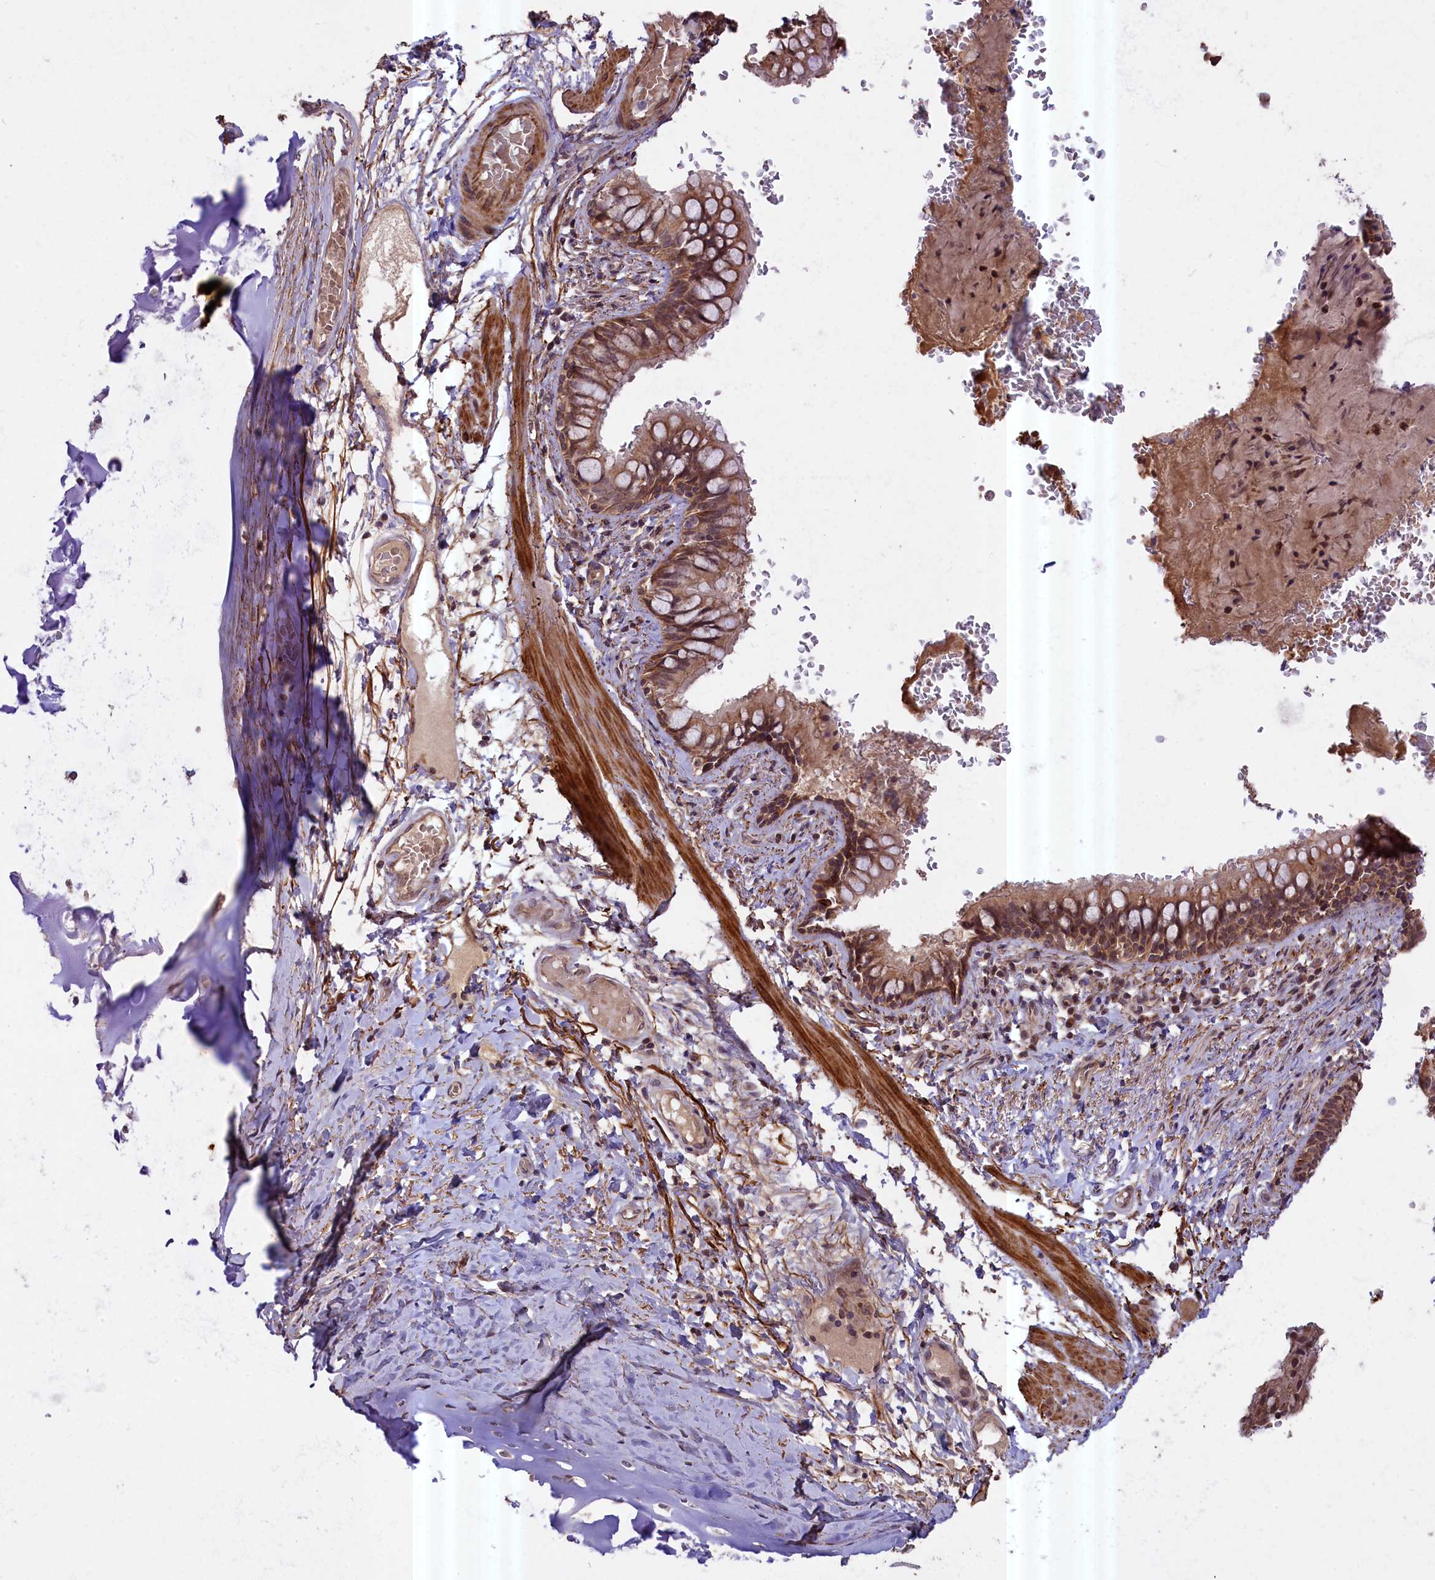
{"staining": {"intensity": "moderate", "quantity": ">75%", "location": "cytoplasmic/membranous,nuclear"}, "tissue": "bronchus", "cell_type": "Respiratory epithelial cells", "image_type": "normal", "snomed": [{"axis": "morphology", "description": "Normal tissue, NOS"}, {"axis": "topography", "description": "Cartilage tissue"}, {"axis": "topography", "description": "Bronchus"}], "caption": "A medium amount of moderate cytoplasmic/membranous,nuclear positivity is seen in approximately >75% of respiratory epithelial cells in benign bronchus. The staining was performed using DAB to visualize the protein expression in brown, while the nuclei were stained in blue with hematoxylin (Magnification: 20x).", "gene": "ZNF480", "patient": {"sex": "female", "age": 36}}